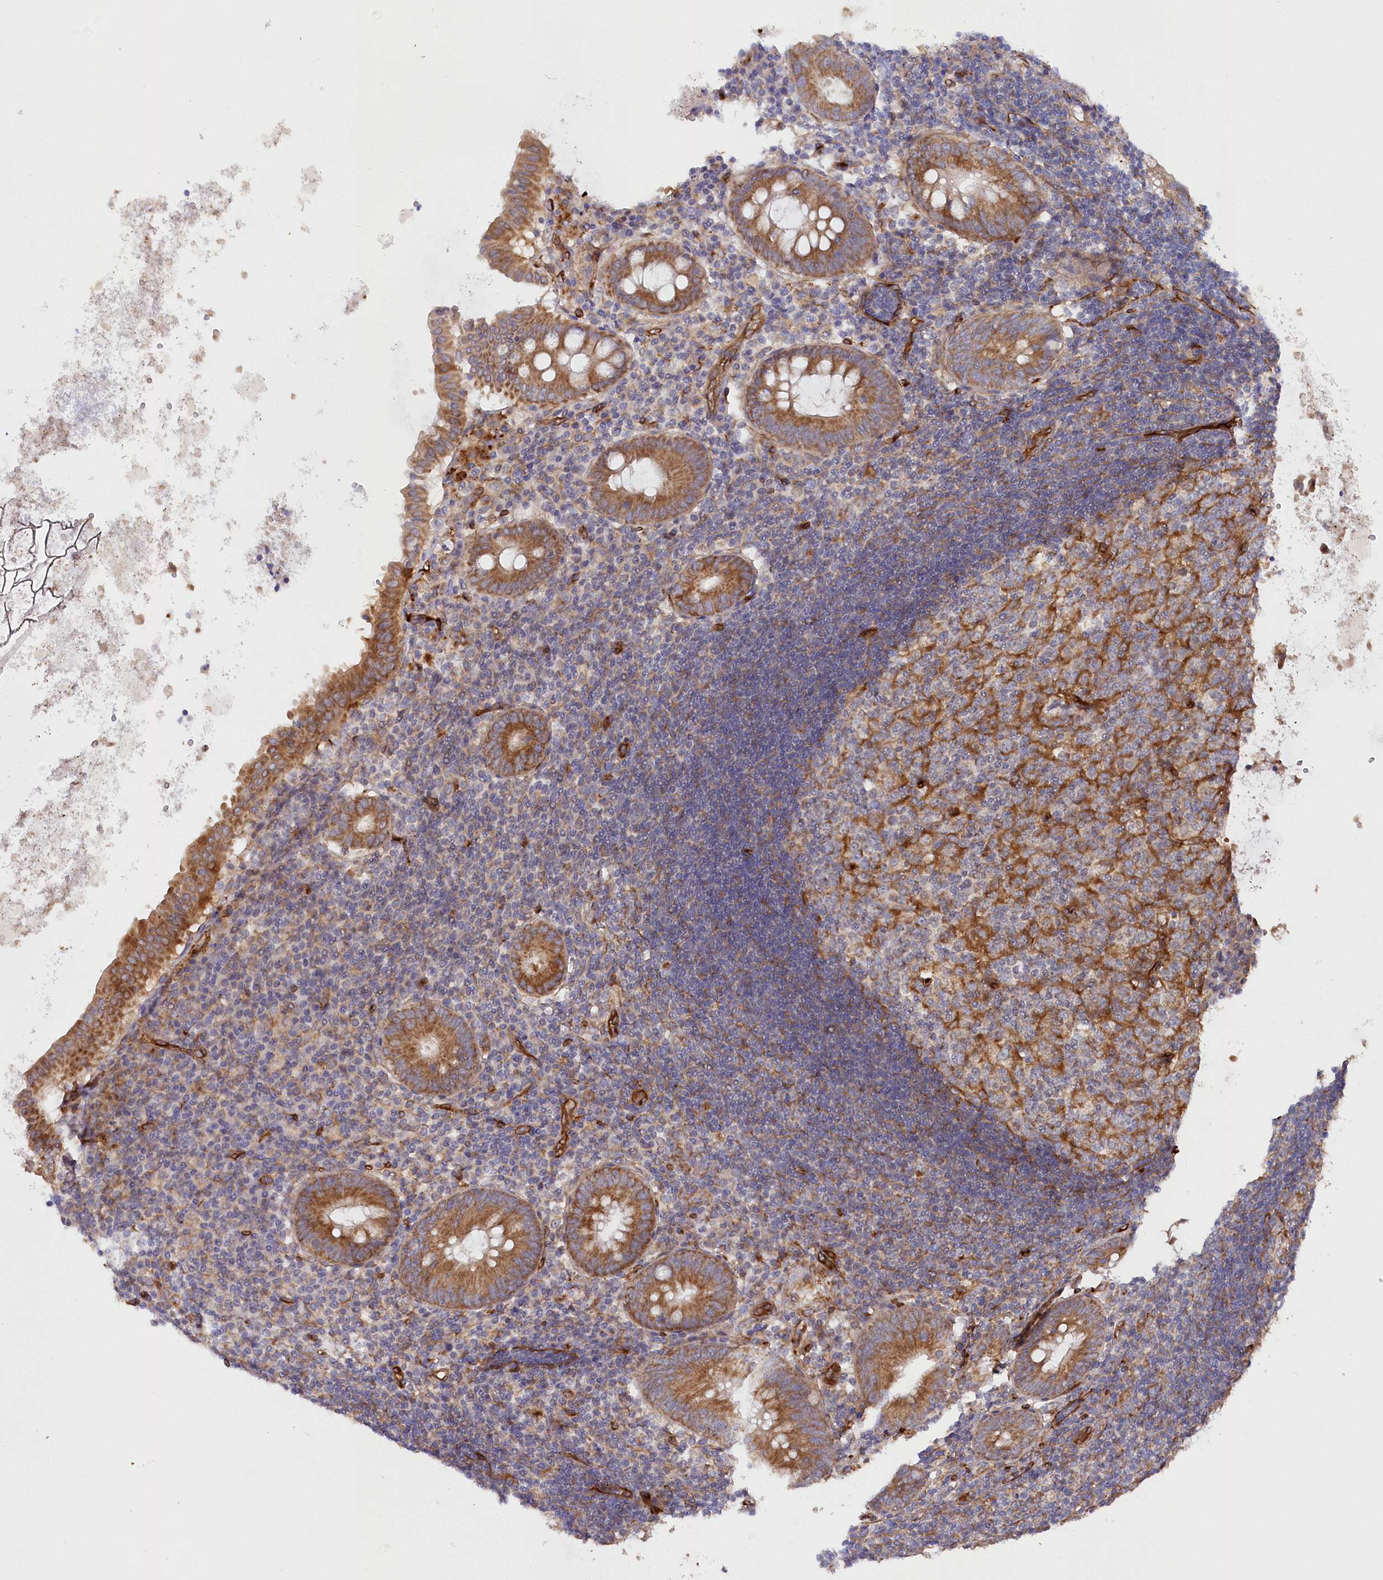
{"staining": {"intensity": "moderate", "quantity": ">75%", "location": "cytoplasmic/membranous"}, "tissue": "appendix", "cell_type": "Glandular cells", "image_type": "normal", "snomed": [{"axis": "morphology", "description": "Normal tissue, NOS"}, {"axis": "topography", "description": "Appendix"}], "caption": "DAB (3,3'-diaminobenzidine) immunohistochemical staining of unremarkable appendix reveals moderate cytoplasmic/membranous protein expression in approximately >75% of glandular cells. The protein is shown in brown color, while the nuclei are stained blue.", "gene": "MTPAP", "patient": {"sex": "female", "age": 54}}